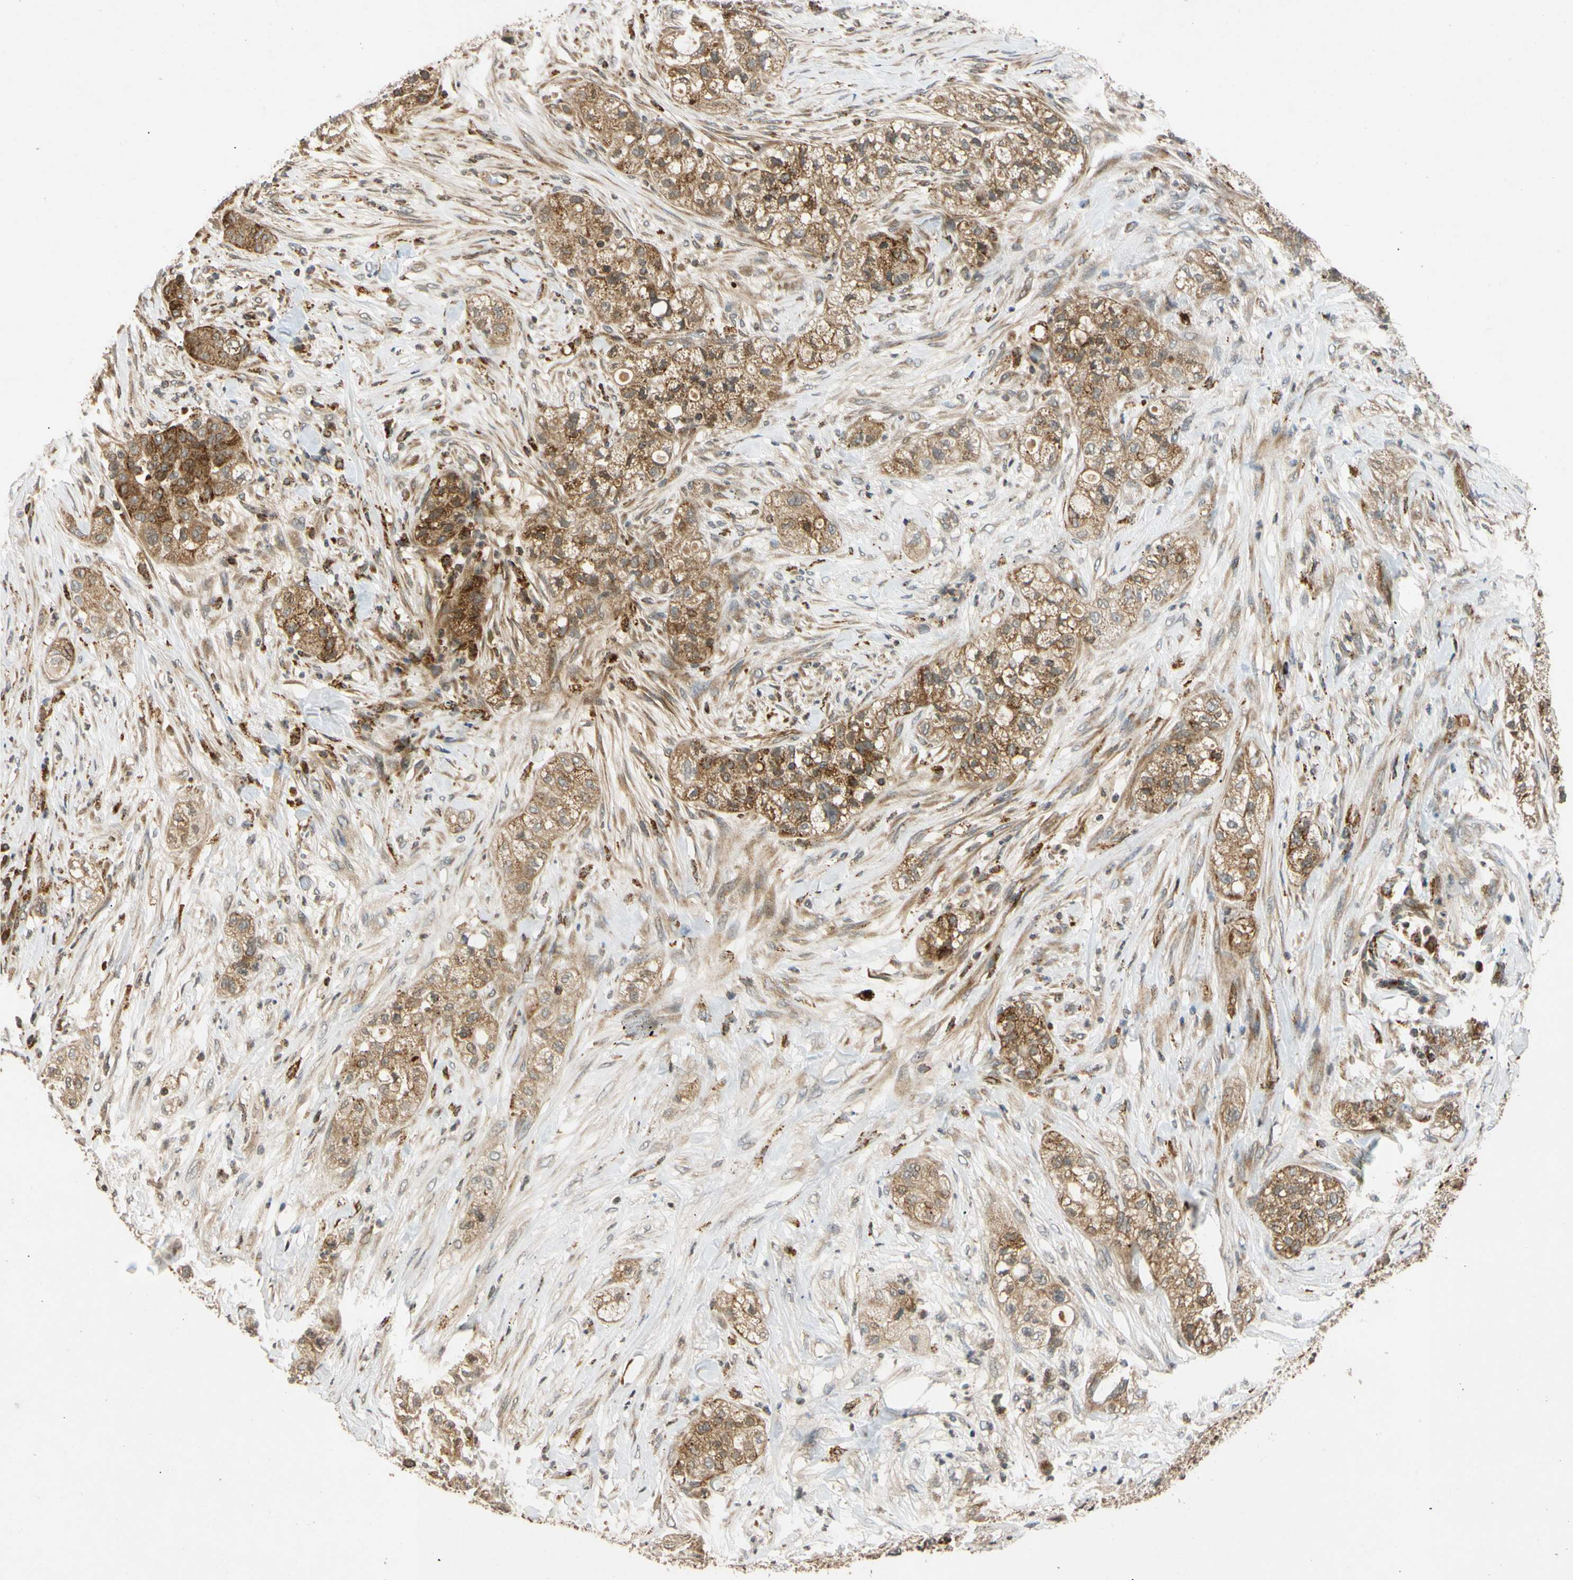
{"staining": {"intensity": "strong", "quantity": ">75%", "location": "cytoplasmic/membranous"}, "tissue": "pancreatic cancer", "cell_type": "Tumor cells", "image_type": "cancer", "snomed": [{"axis": "morphology", "description": "Adenocarcinoma, NOS"}, {"axis": "topography", "description": "Pancreas"}], "caption": "Immunohistochemistry (IHC) (DAB (3,3'-diaminobenzidine)) staining of pancreatic cancer reveals strong cytoplasmic/membranous protein positivity in approximately >75% of tumor cells.", "gene": "MRPS22", "patient": {"sex": "female", "age": 78}}